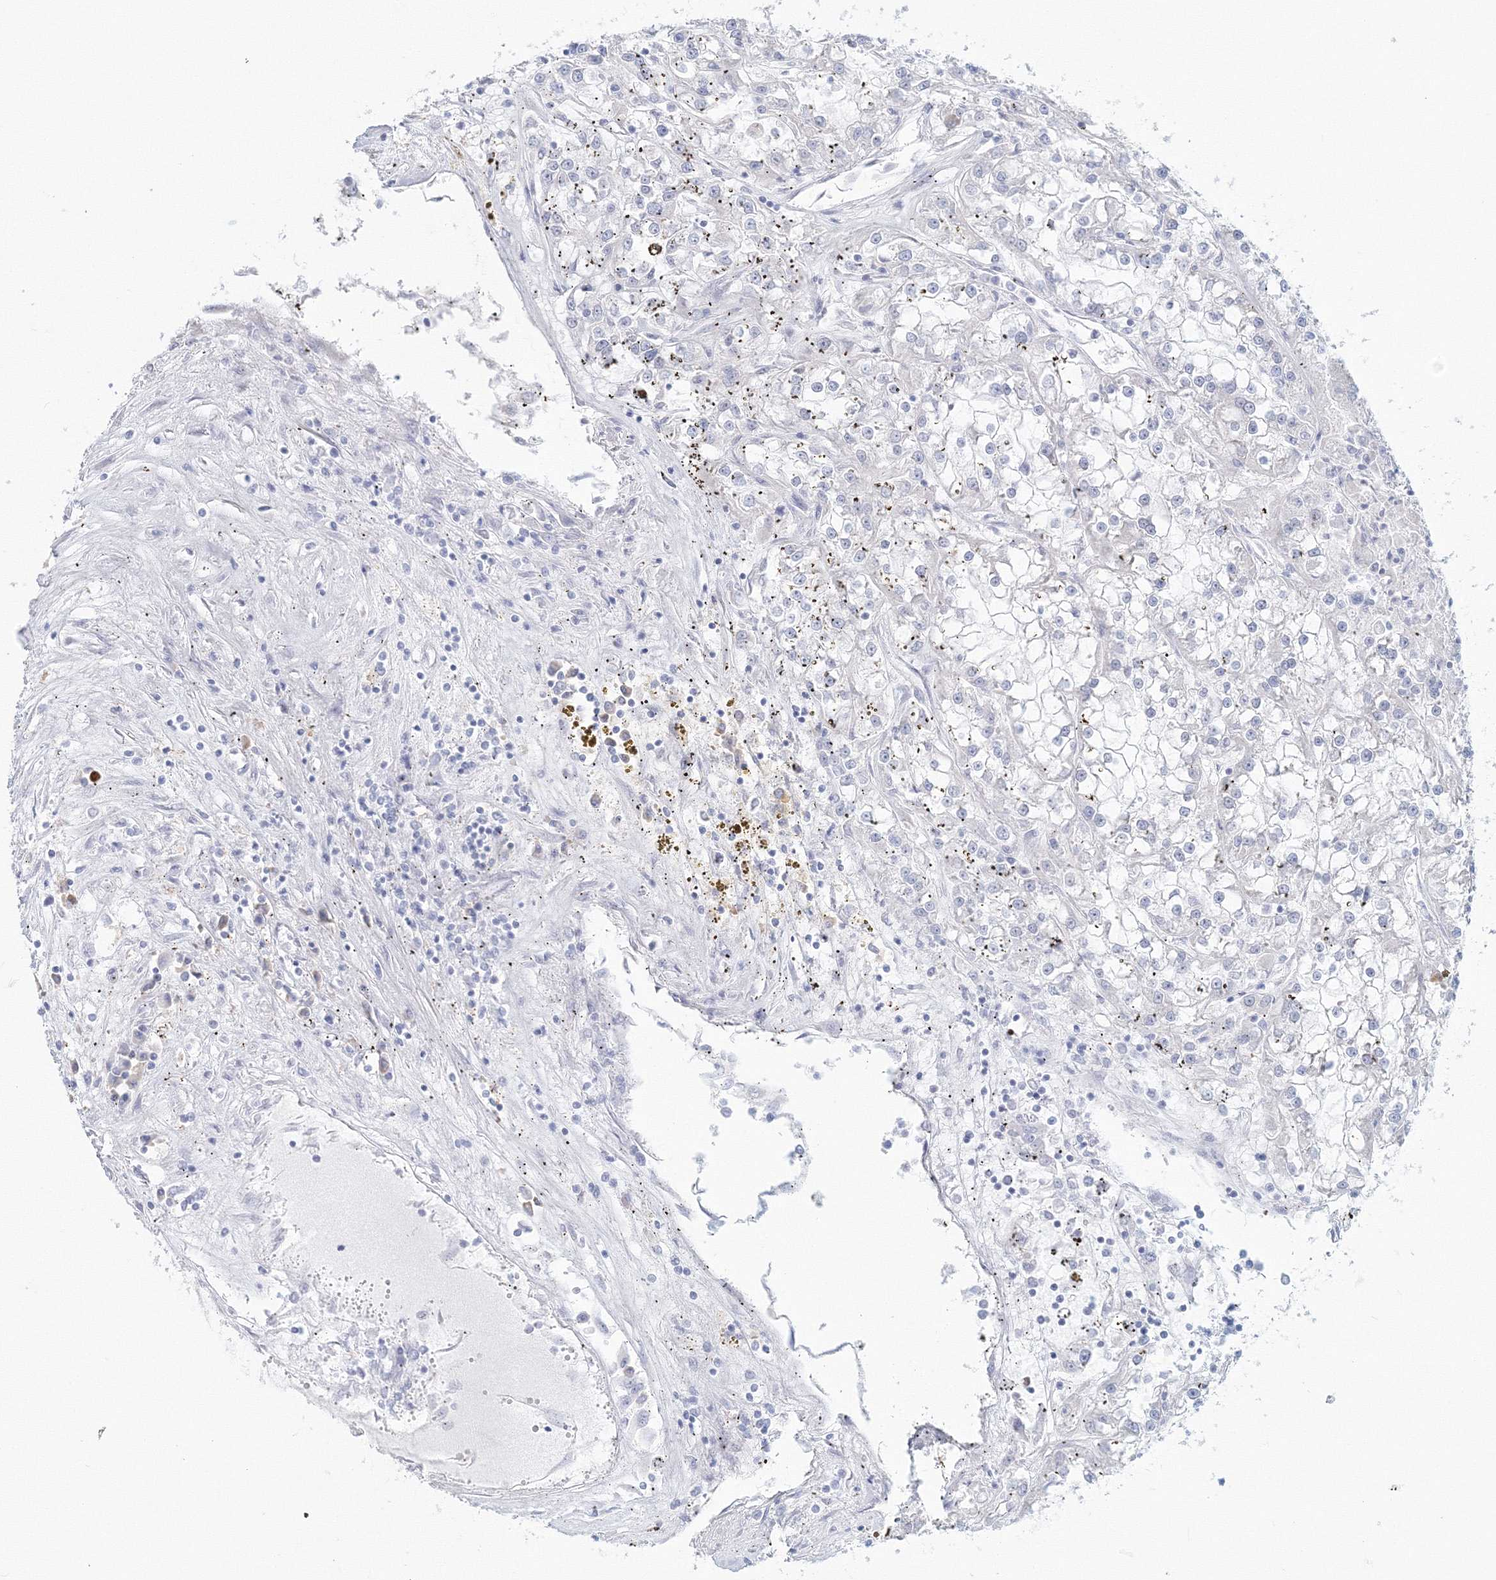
{"staining": {"intensity": "negative", "quantity": "none", "location": "none"}, "tissue": "renal cancer", "cell_type": "Tumor cells", "image_type": "cancer", "snomed": [{"axis": "morphology", "description": "Adenocarcinoma, NOS"}, {"axis": "topography", "description": "Kidney"}], "caption": "Renal cancer (adenocarcinoma) stained for a protein using immunohistochemistry (IHC) exhibits no expression tumor cells.", "gene": "VSIG1", "patient": {"sex": "female", "age": 52}}